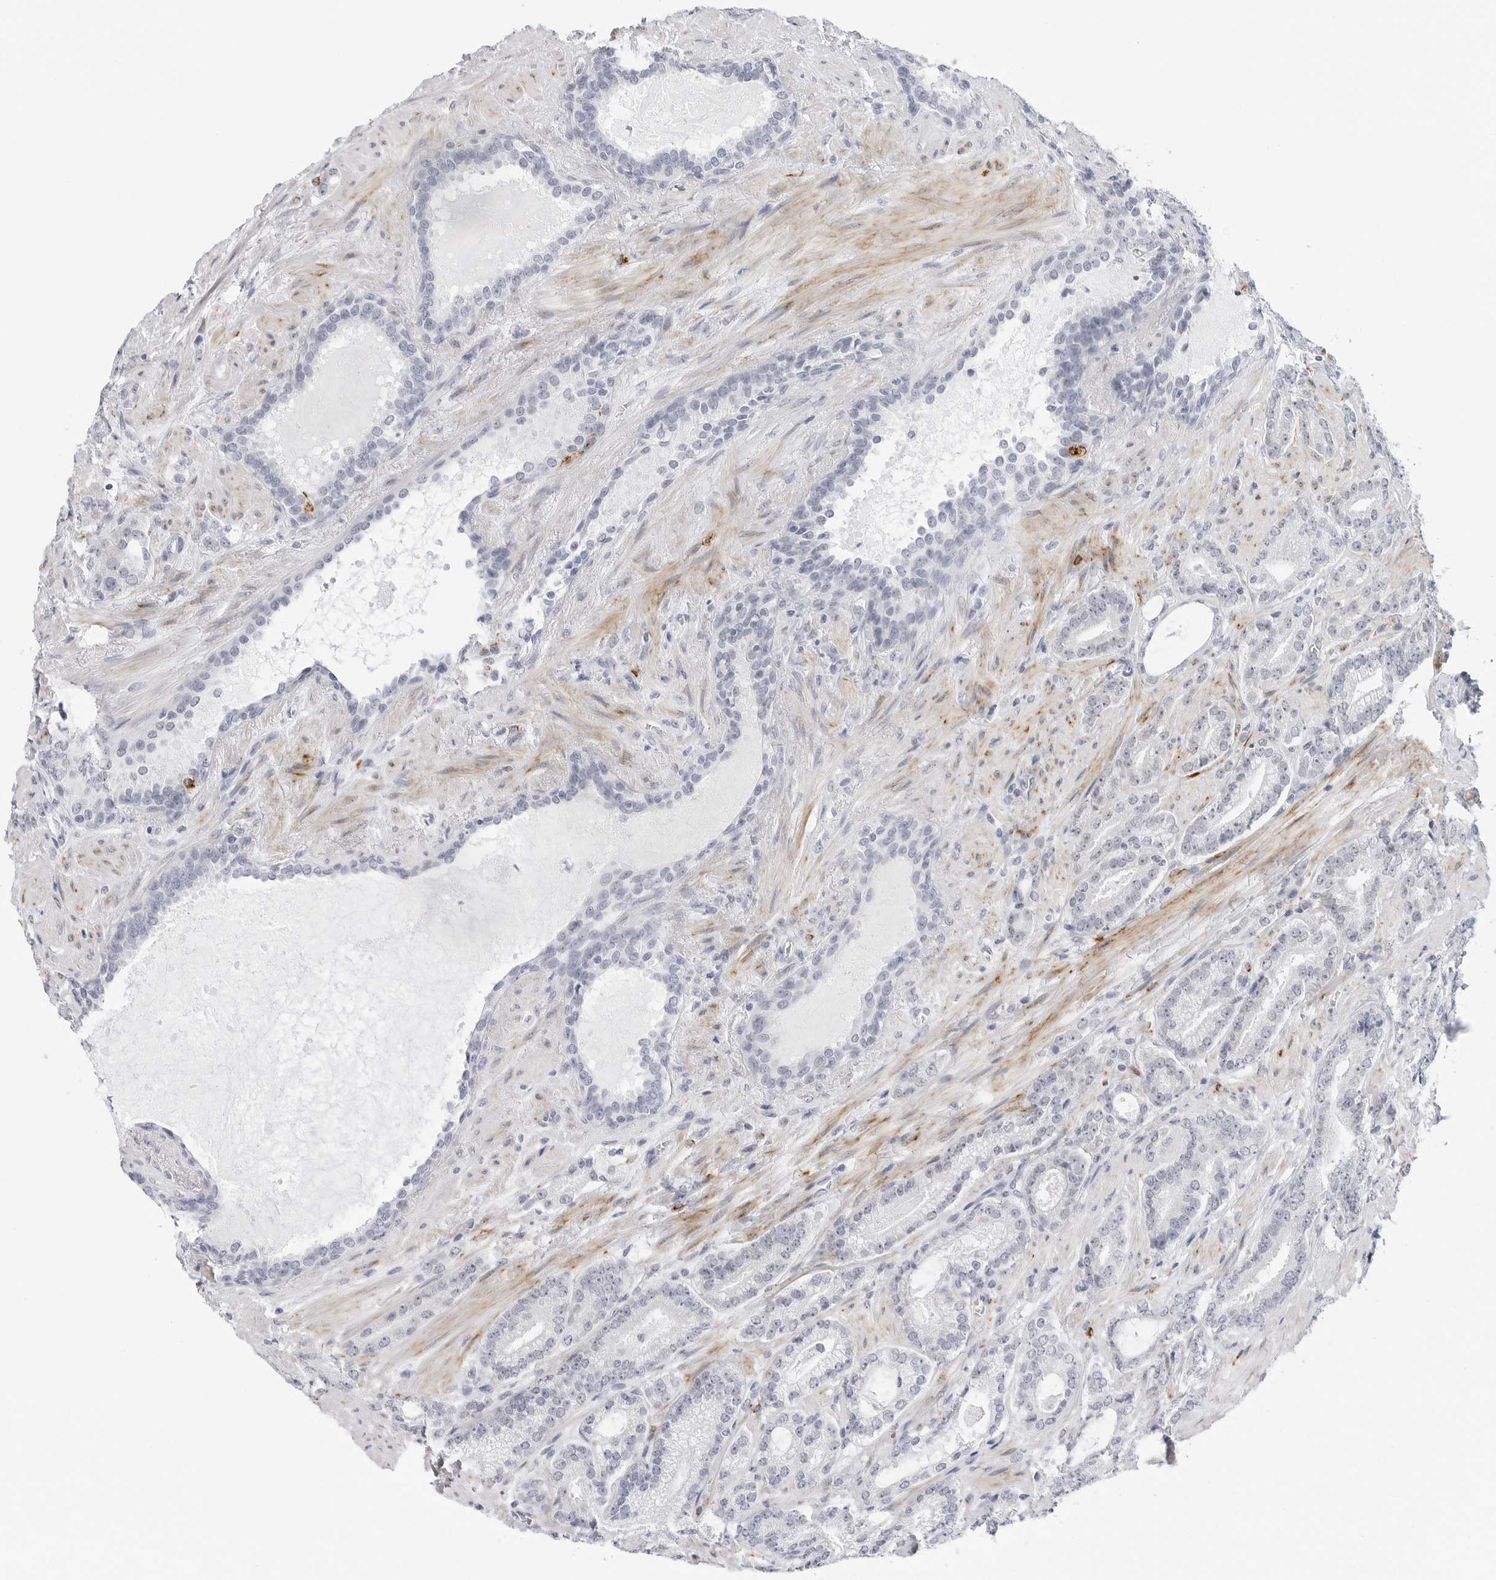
{"staining": {"intensity": "negative", "quantity": "none", "location": "none"}, "tissue": "prostate cancer", "cell_type": "Tumor cells", "image_type": "cancer", "snomed": [{"axis": "morphology", "description": "Adenocarcinoma, High grade"}, {"axis": "topography", "description": "Prostate"}], "caption": "This is a histopathology image of immunohistochemistry (IHC) staining of prostate cancer (high-grade adenocarcinoma), which shows no positivity in tumor cells.", "gene": "HSPB7", "patient": {"sex": "male", "age": 73}}